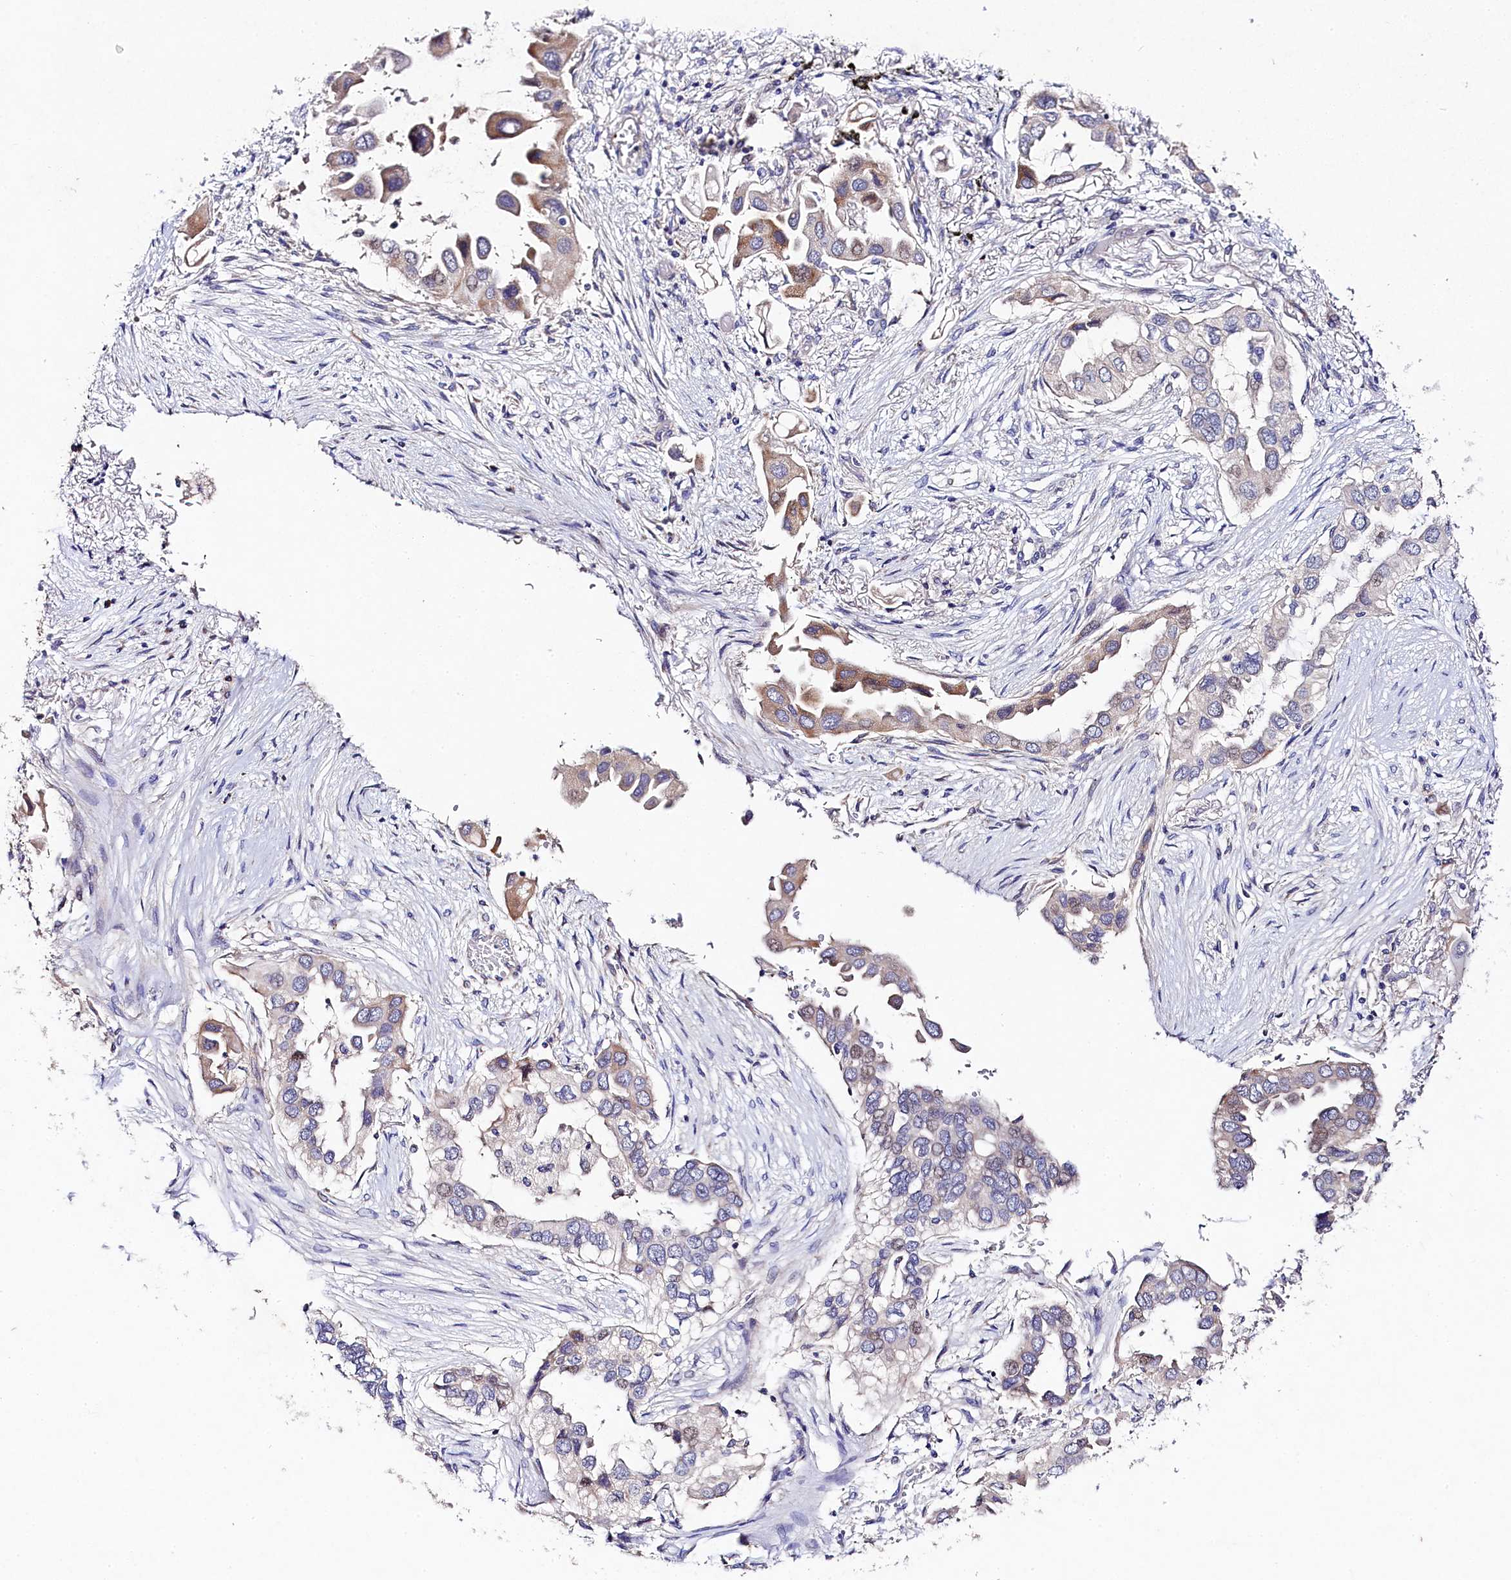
{"staining": {"intensity": "moderate", "quantity": "<25%", "location": "cytoplasmic/membranous"}, "tissue": "lung cancer", "cell_type": "Tumor cells", "image_type": "cancer", "snomed": [{"axis": "morphology", "description": "Adenocarcinoma, NOS"}, {"axis": "topography", "description": "Lung"}], "caption": "Immunohistochemical staining of human lung adenocarcinoma exhibits low levels of moderate cytoplasmic/membranous protein staining in about <25% of tumor cells.", "gene": "FXYD6", "patient": {"sex": "female", "age": 76}}